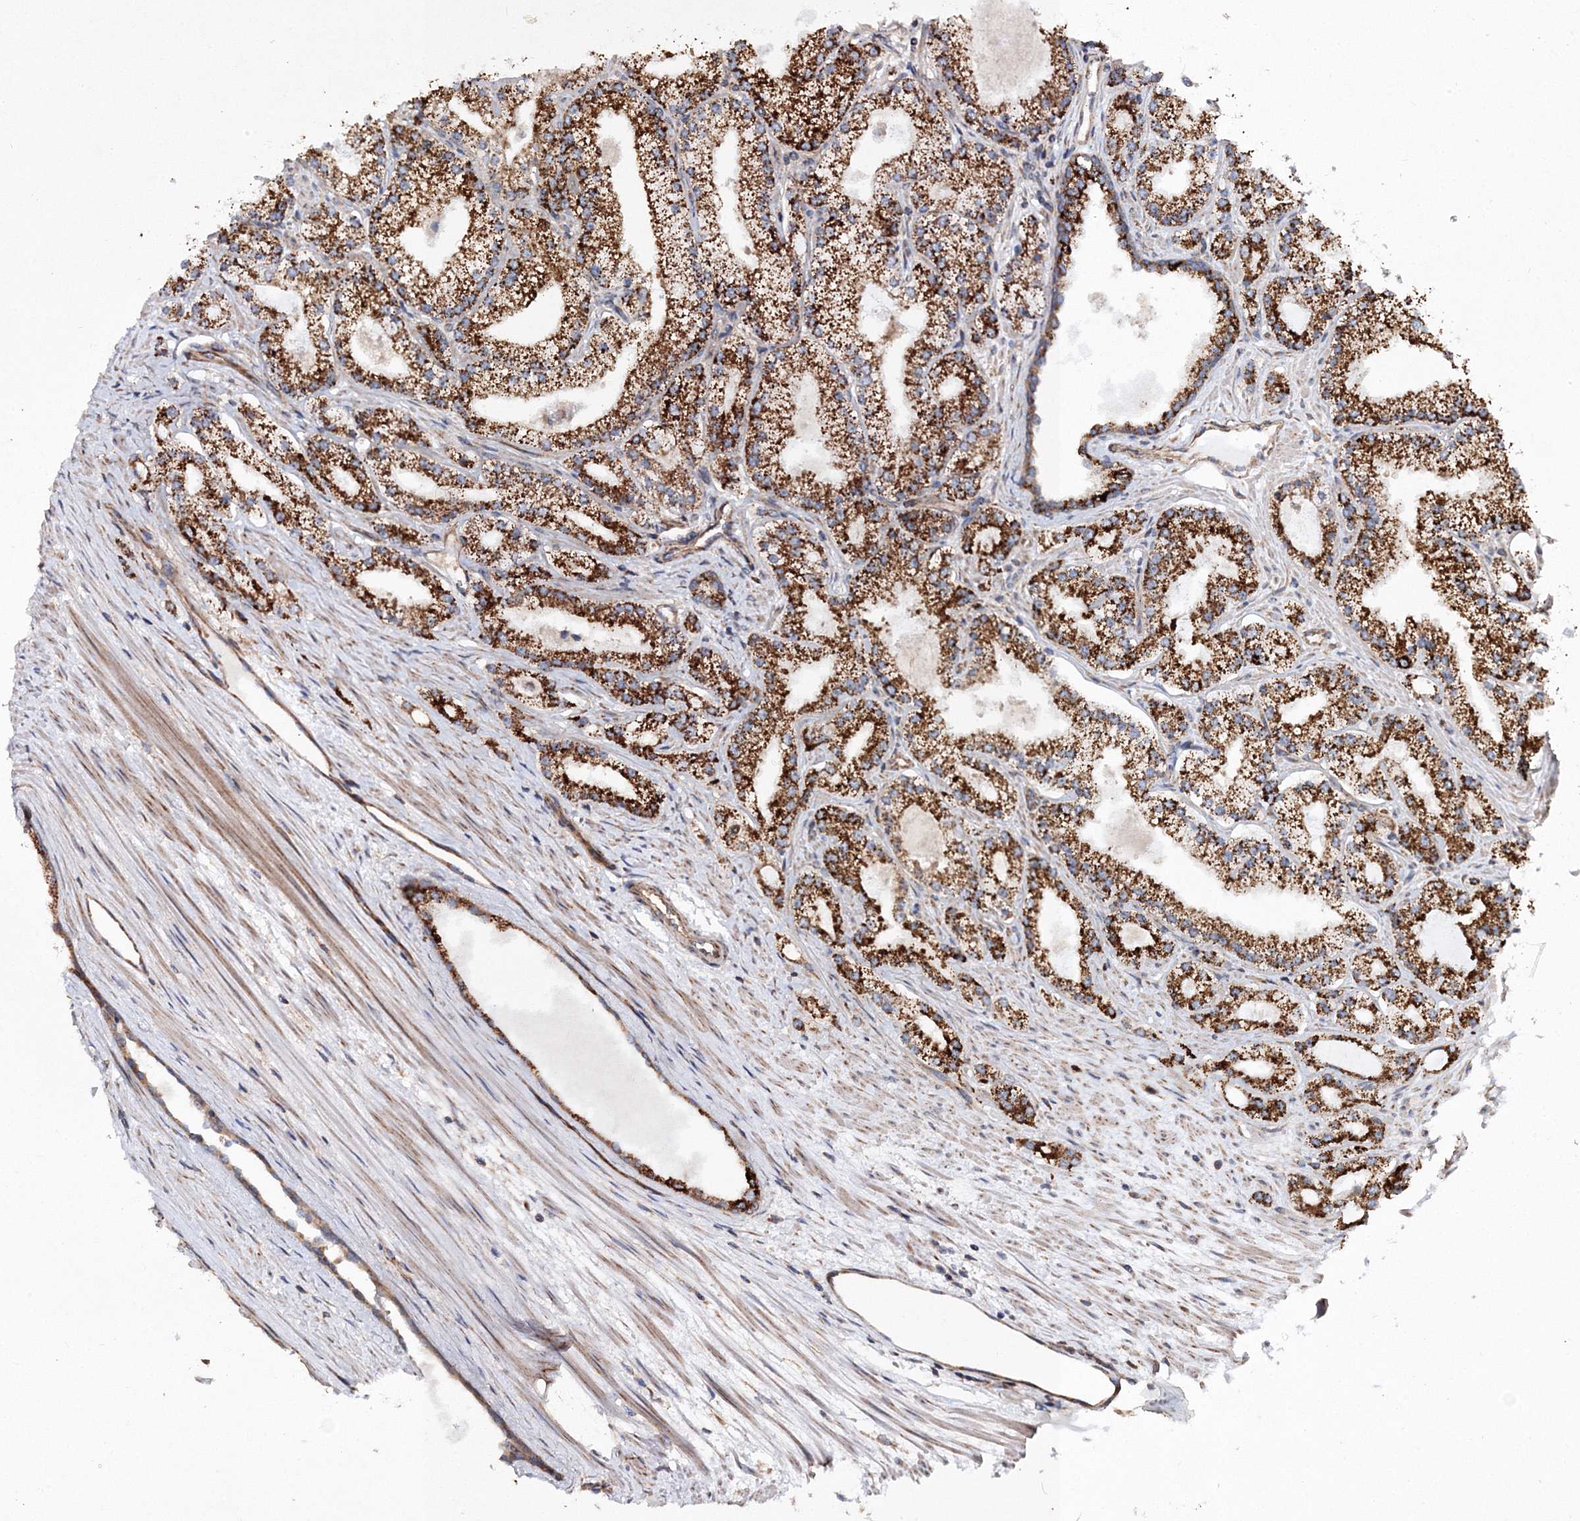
{"staining": {"intensity": "strong", "quantity": ">75%", "location": "cytoplasmic/membranous"}, "tissue": "prostate cancer", "cell_type": "Tumor cells", "image_type": "cancer", "snomed": [{"axis": "morphology", "description": "Adenocarcinoma, Low grade"}, {"axis": "topography", "description": "Prostate"}], "caption": "Immunohistochemistry of human prostate cancer demonstrates high levels of strong cytoplasmic/membranous positivity in approximately >75% of tumor cells.", "gene": "DNAJC13", "patient": {"sex": "male", "age": 69}}